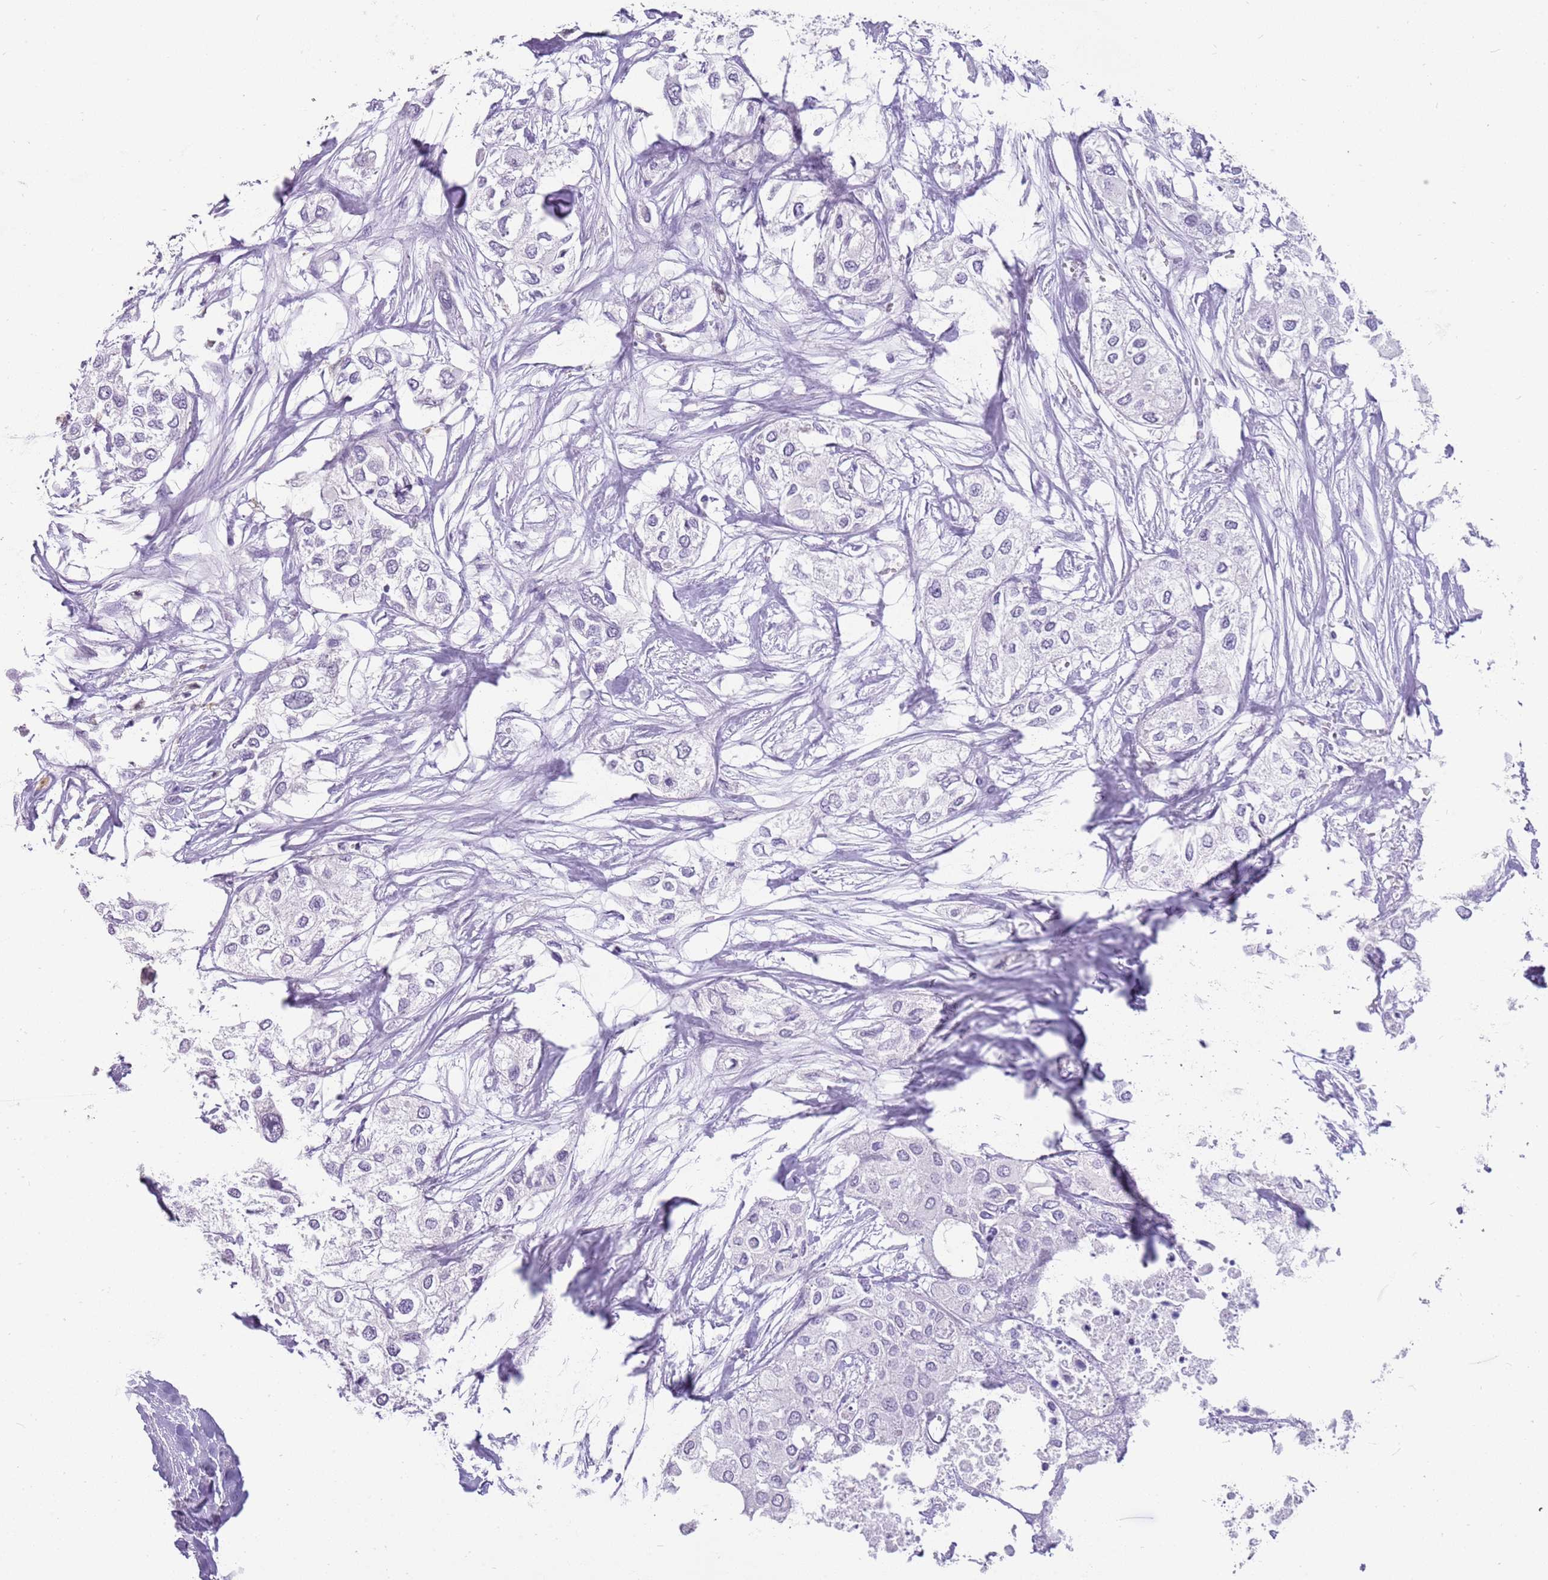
{"staining": {"intensity": "negative", "quantity": "none", "location": "none"}, "tissue": "urothelial cancer", "cell_type": "Tumor cells", "image_type": "cancer", "snomed": [{"axis": "morphology", "description": "Urothelial carcinoma, High grade"}, {"axis": "topography", "description": "Urinary bladder"}], "caption": "Immunohistochemistry (IHC) image of human urothelial carcinoma (high-grade) stained for a protein (brown), which displays no positivity in tumor cells.", "gene": "NBPF3", "patient": {"sex": "male", "age": 64}}